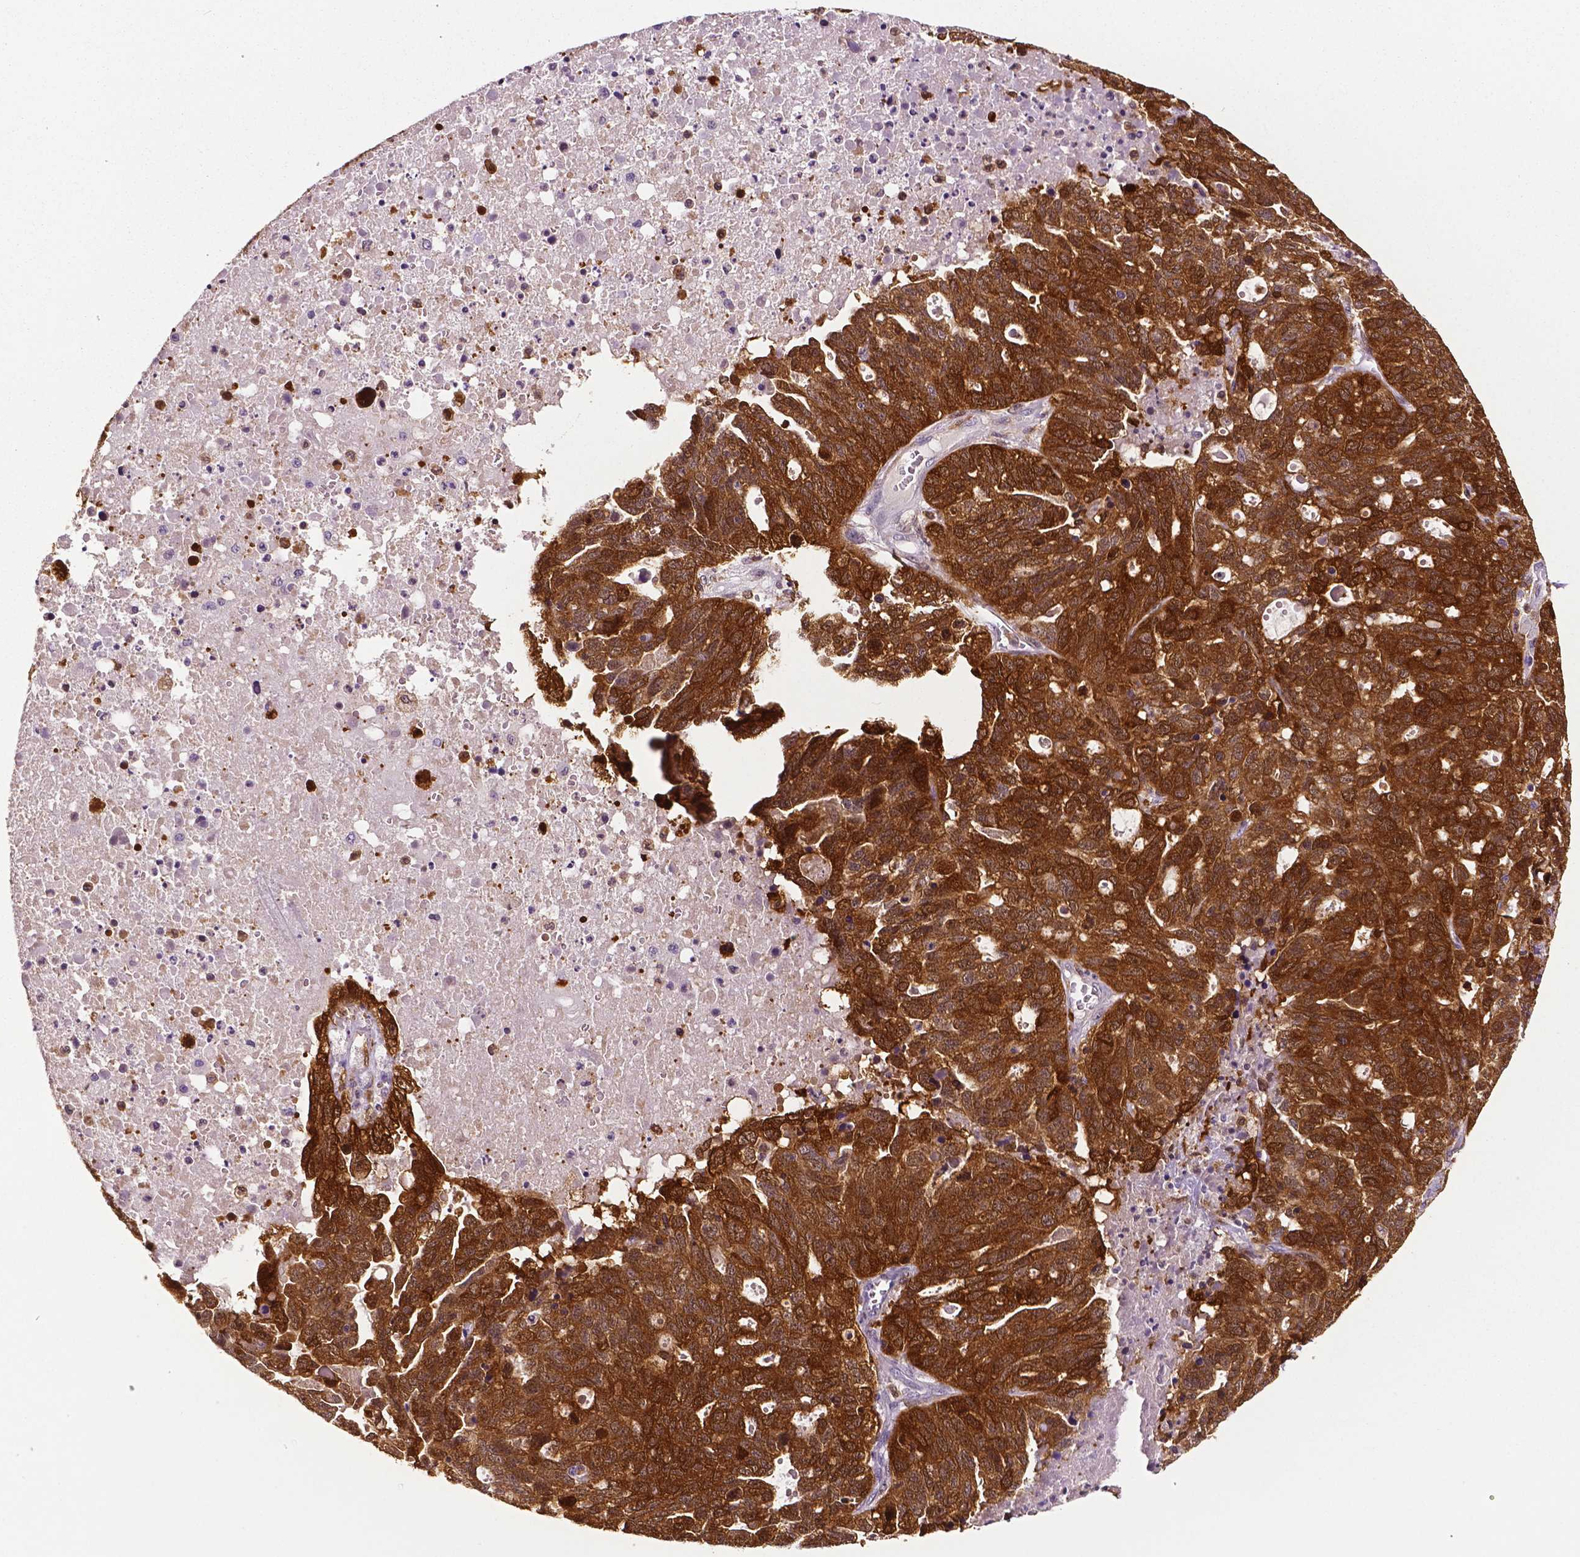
{"staining": {"intensity": "strong", "quantity": ">75%", "location": "cytoplasmic/membranous"}, "tissue": "ovarian cancer", "cell_type": "Tumor cells", "image_type": "cancer", "snomed": [{"axis": "morphology", "description": "Cystadenocarcinoma, serous, NOS"}, {"axis": "topography", "description": "Ovary"}], "caption": "Serous cystadenocarcinoma (ovarian) tissue reveals strong cytoplasmic/membranous expression in about >75% of tumor cells, visualized by immunohistochemistry. (brown staining indicates protein expression, while blue staining denotes nuclei).", "gene": "PHGDH", "patient": {"sex": "female", "age": 71}}